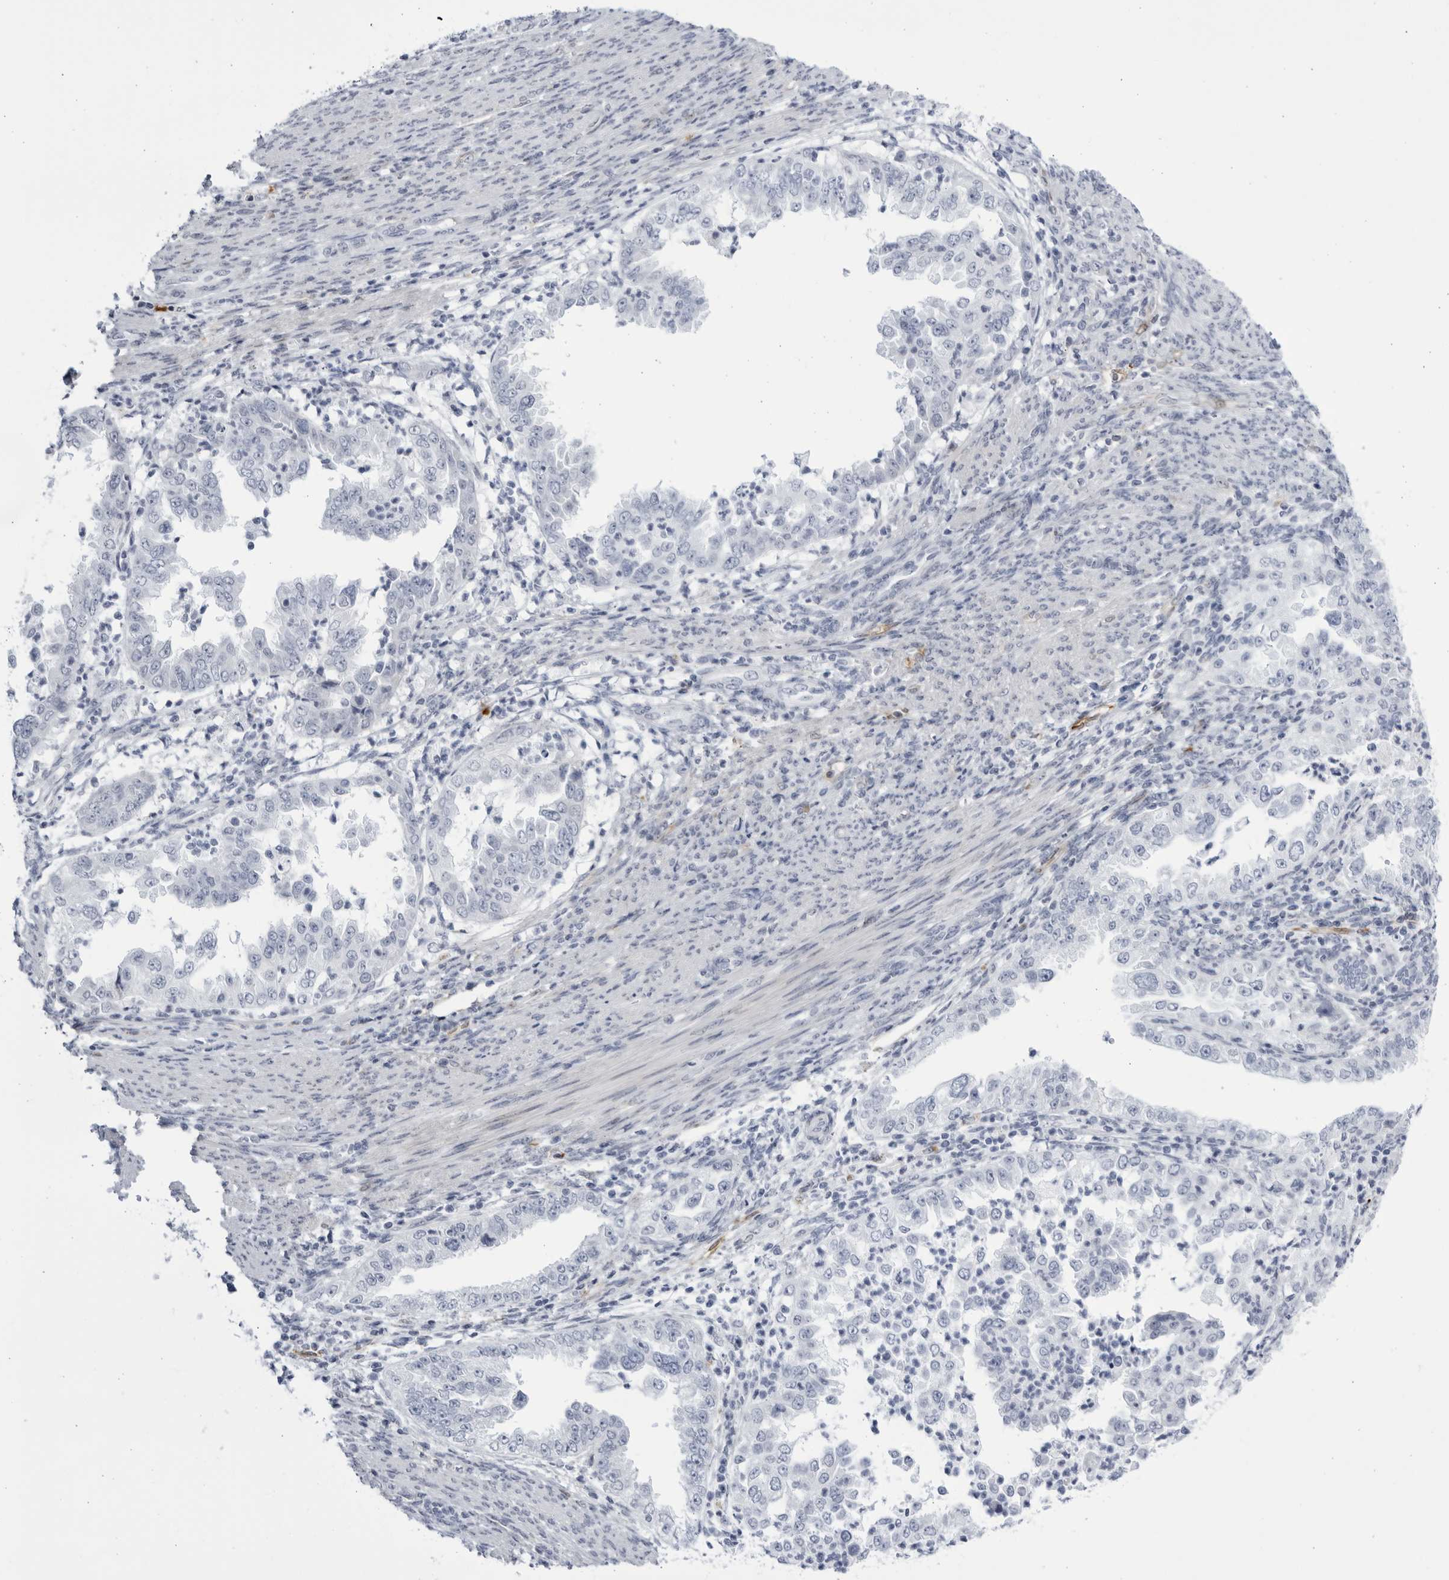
{"staining": {"intensity": "negative", "quantity": "none", "location": "none"}, "tissue": "endometrial cancer", "cell_type": "Tumor cells", "image_type": "cancer", "snomed": [{"axis": "morphology", "description": "Adenocarcinoma, NOS"}, {"axis": "topography", "description": "Endometrium"}], "caption": "This is an immunohistochemistry (IHC) histopathology image of endometrial cancer. There is no expression in tumor cells.", "gene": "CCDC181", "patient": {"sex": "female", "age": 85}}